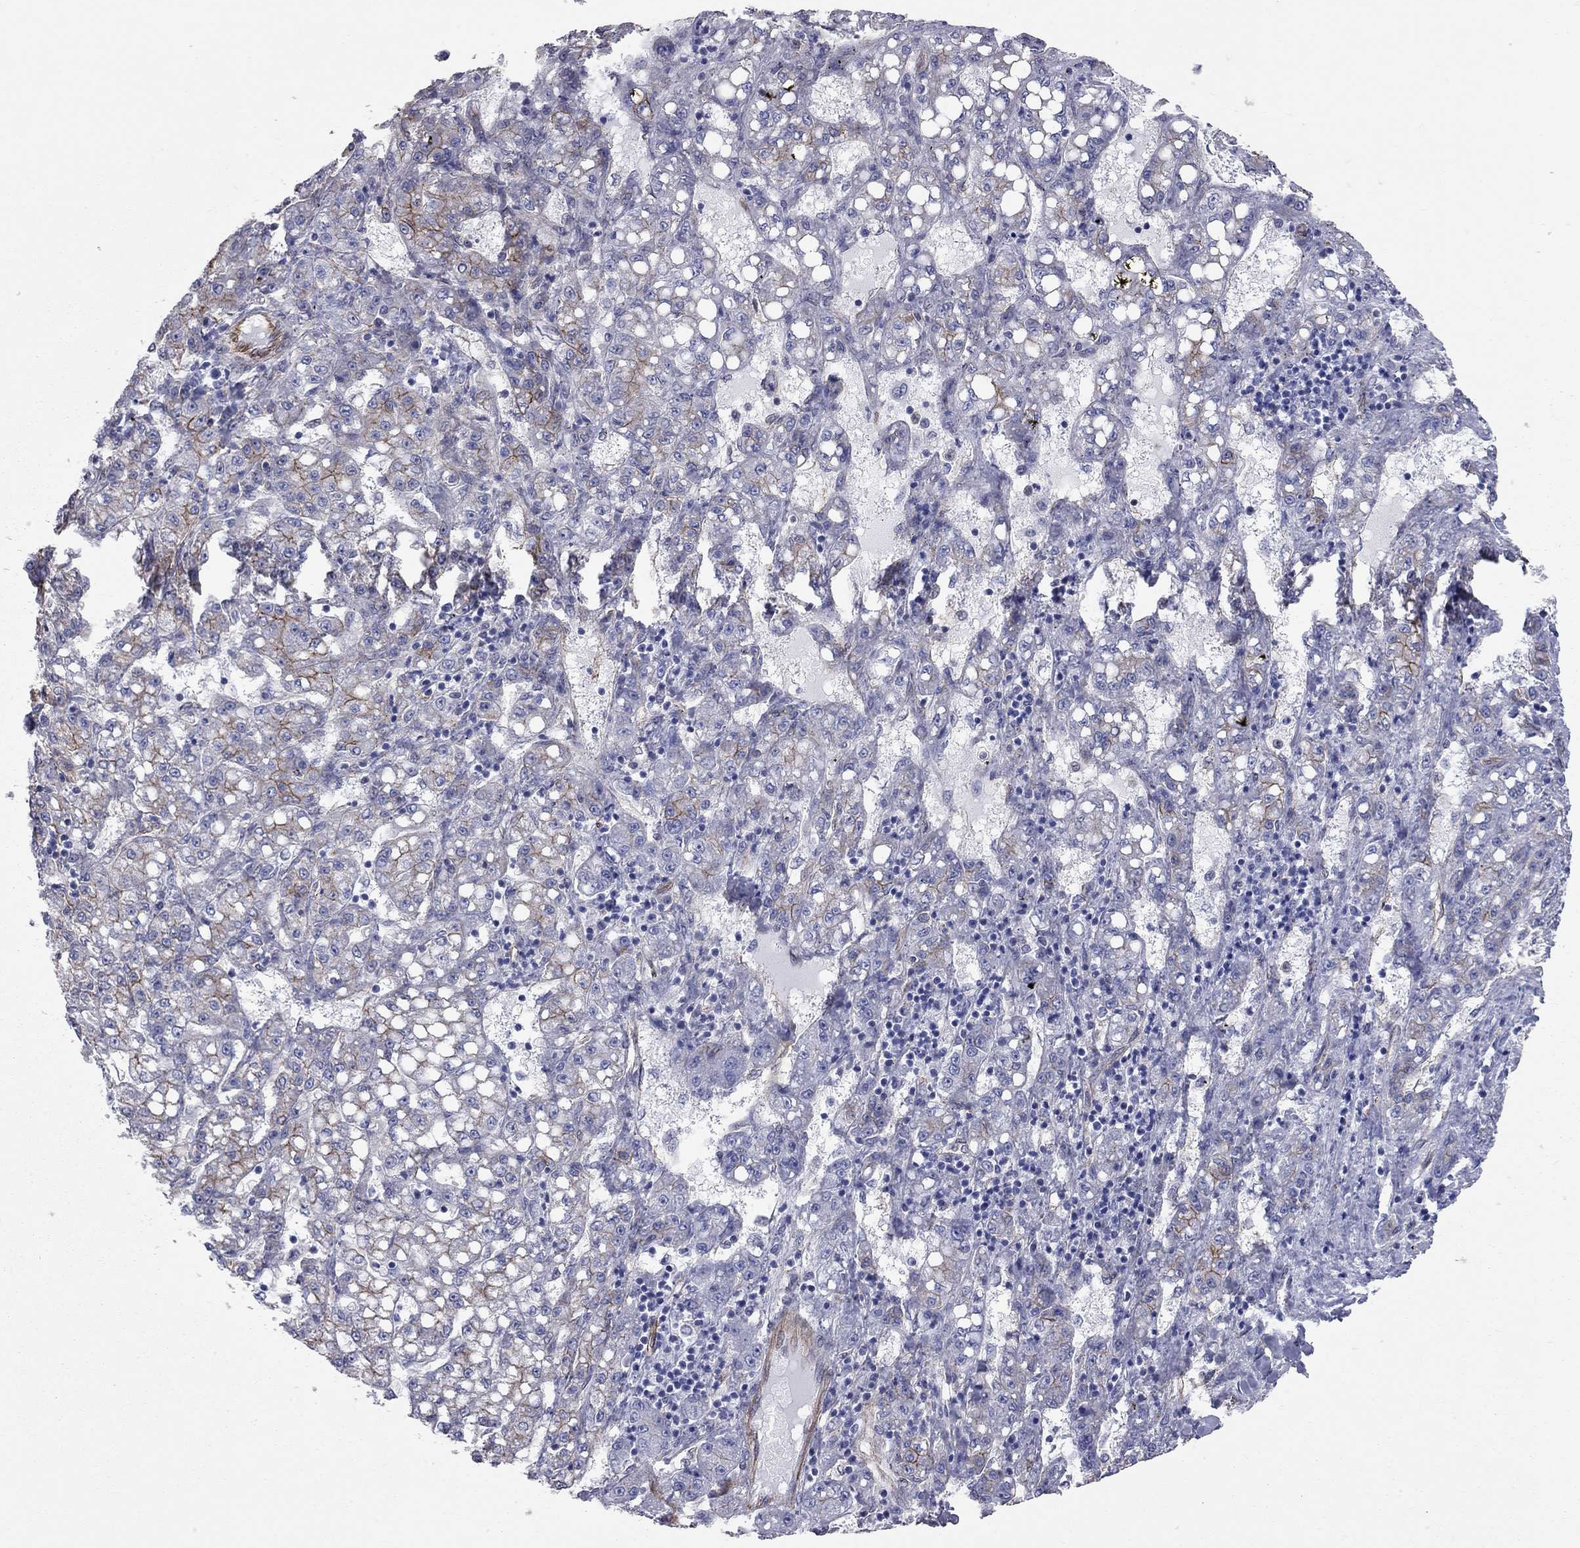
{"staining": {"intensity": "strong", "quantity": "<25%", "location": "cytoplasmic/membranous"}, "tissue": "liver cancer", "cell_type": "Tumor cells", "image_type": "cancer", "snomed": [{"axis": "morphology", "description": "Carcinoma, Hepatocellular, NOS"}, {"axis": "topography", "description": "Liver"}], "caption": "Strong cytoplasmic/membranous staining is seen in approximately <25% of tumor cells in liver cancer (hepatocellular carcinoma).", "gene": "BICDL2", "patient": {"sex": "female", "age": 65}}